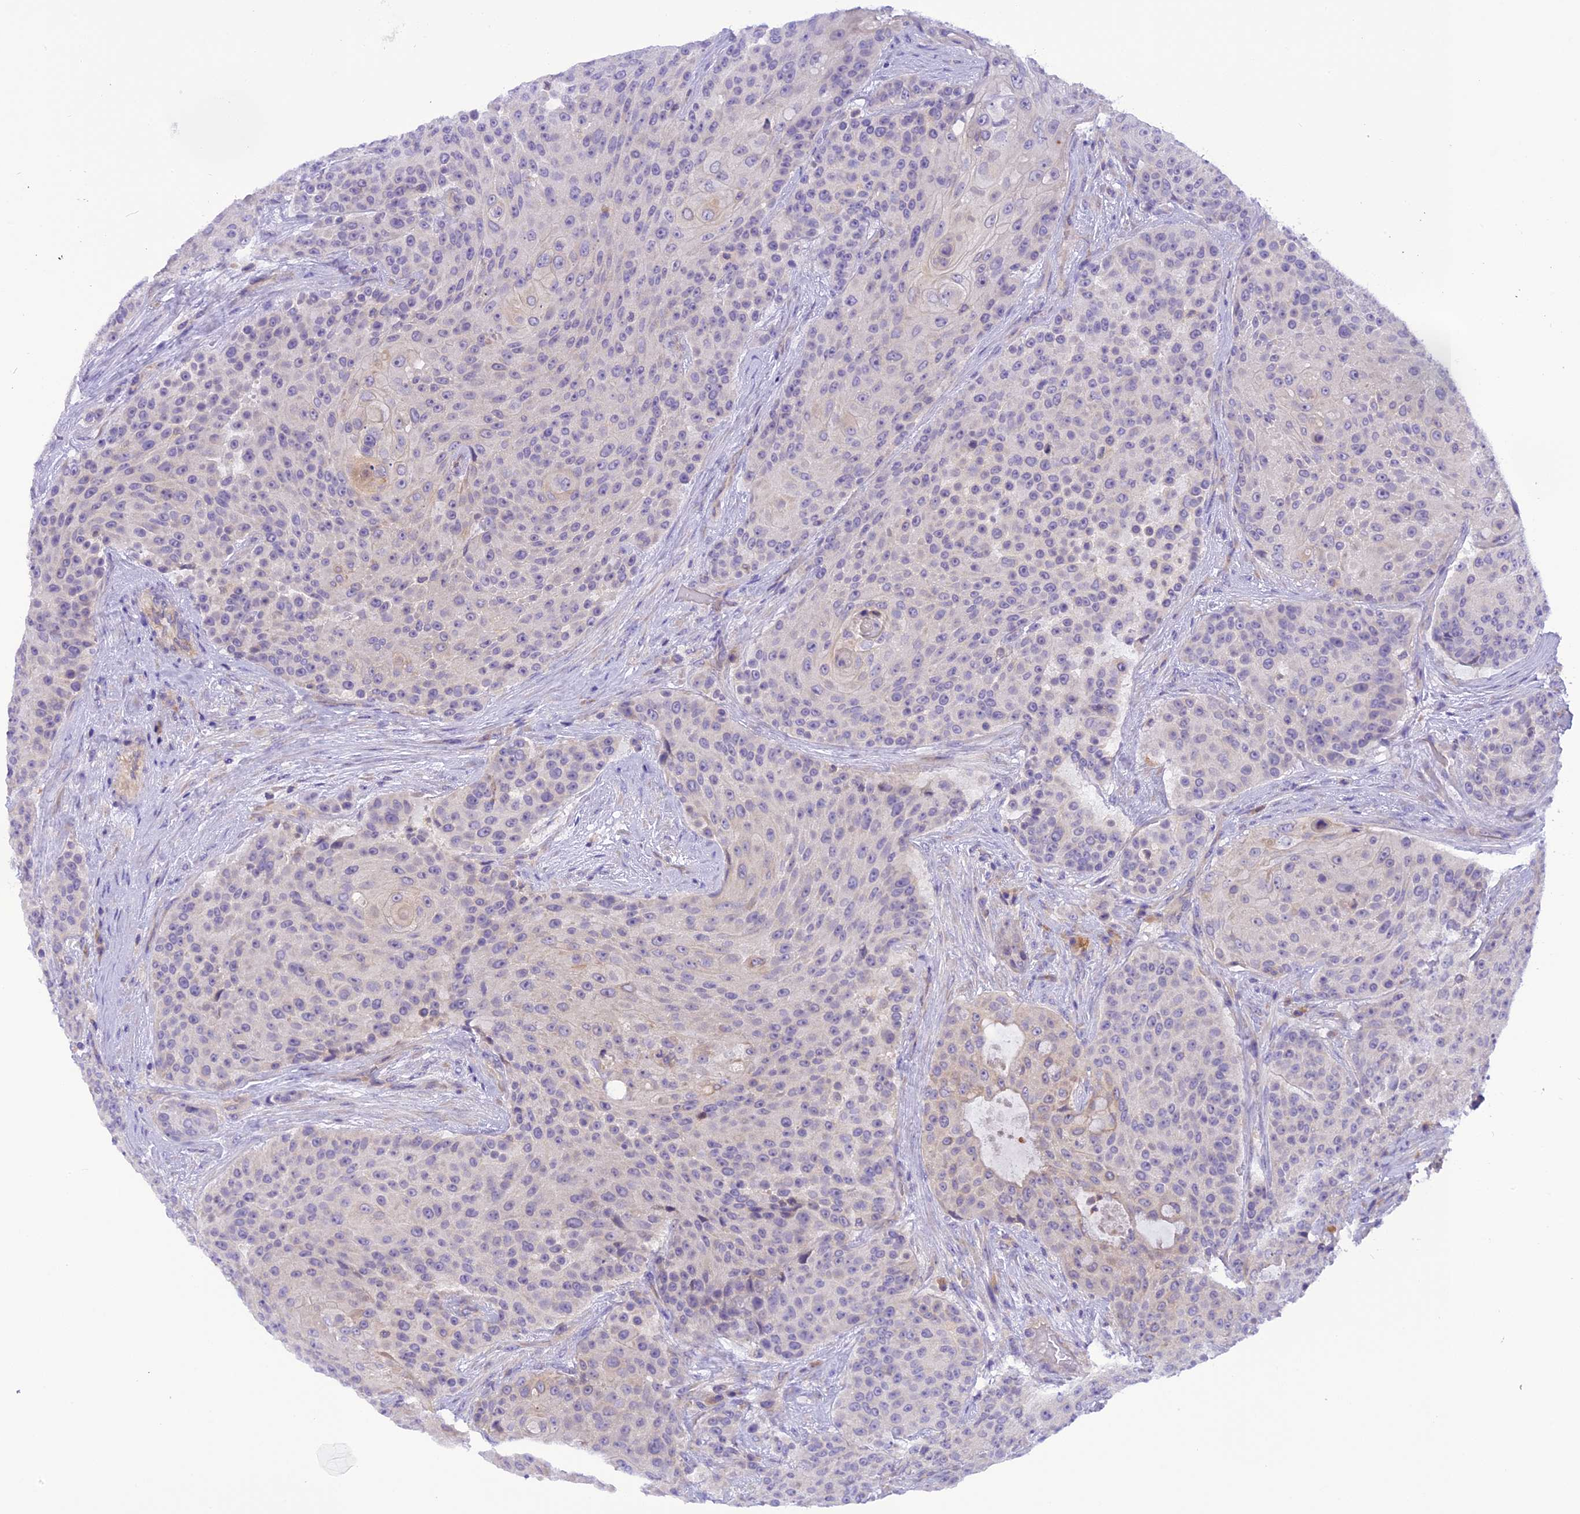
{"staining": {"intensity": "negative", "quantity": "none", "location": "none"}, "tissue": "urothelial cancer", "cell_type": "Tumor cells", "image_type": "cancer", "snomed": [{"axis": "morphology", "description": "Urothelial carcinoma, High grade"}, {"axis": "topography", "description": "Urinary bladder"}], "caption": "IHC histopathology image of neoplastic tissue: high-grade urothelial carcinoma stained with DAB (3,3'-diaminobenzidine) demonstrates no significant protein staining in tumor cells.", "gene": "TRIM3", "patient": {"sex": "female", "age": 63}}